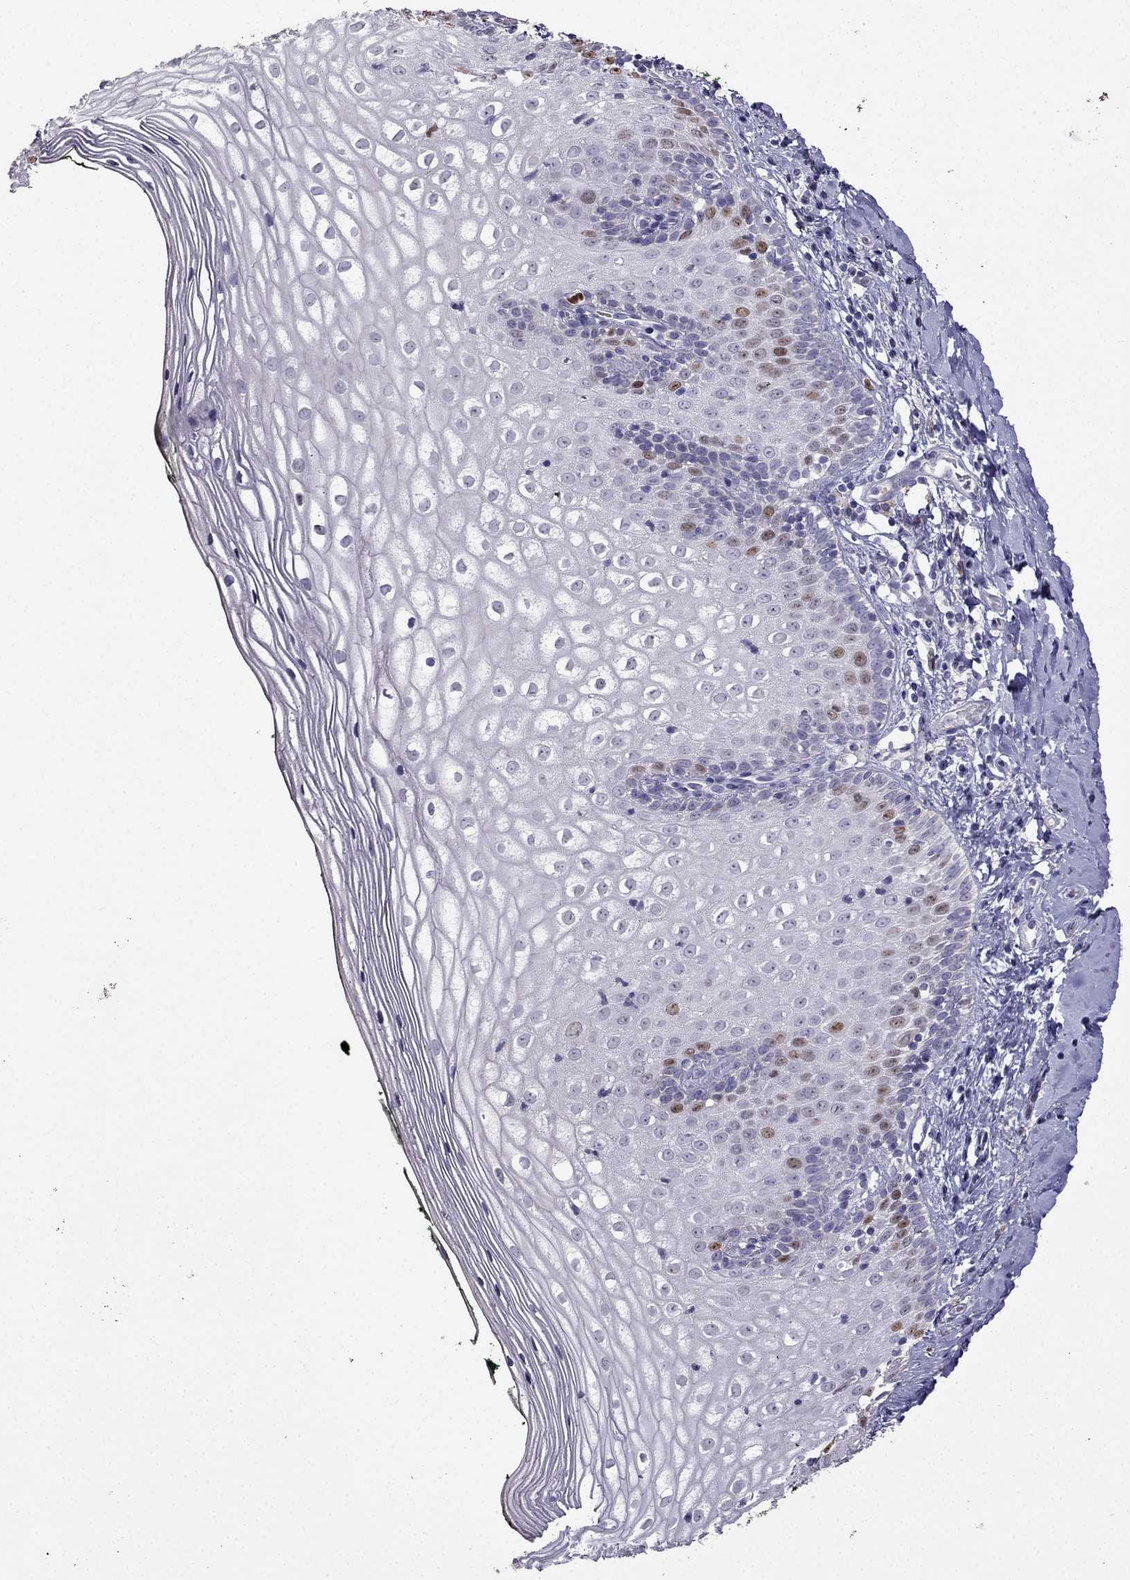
{"staining": {"intensity": "moderate", "quantity": "<25%", "location": "nuclear"}, "tissue": "vagina", "cell_type": "Squamous epithelial cells", "image_type": "normal", "snomed": [{"axis": "morphology", "description": "Normal tissue, NOS"}, {"axis": "topography", "description": "Vagina"}], "caption": "Unremarkable vagina reveals moderate nuclear positivity in about <25% of squamous epithelial cells.", "gene": "UHRF1", "patient": {"sex": "female", "age": 47}}